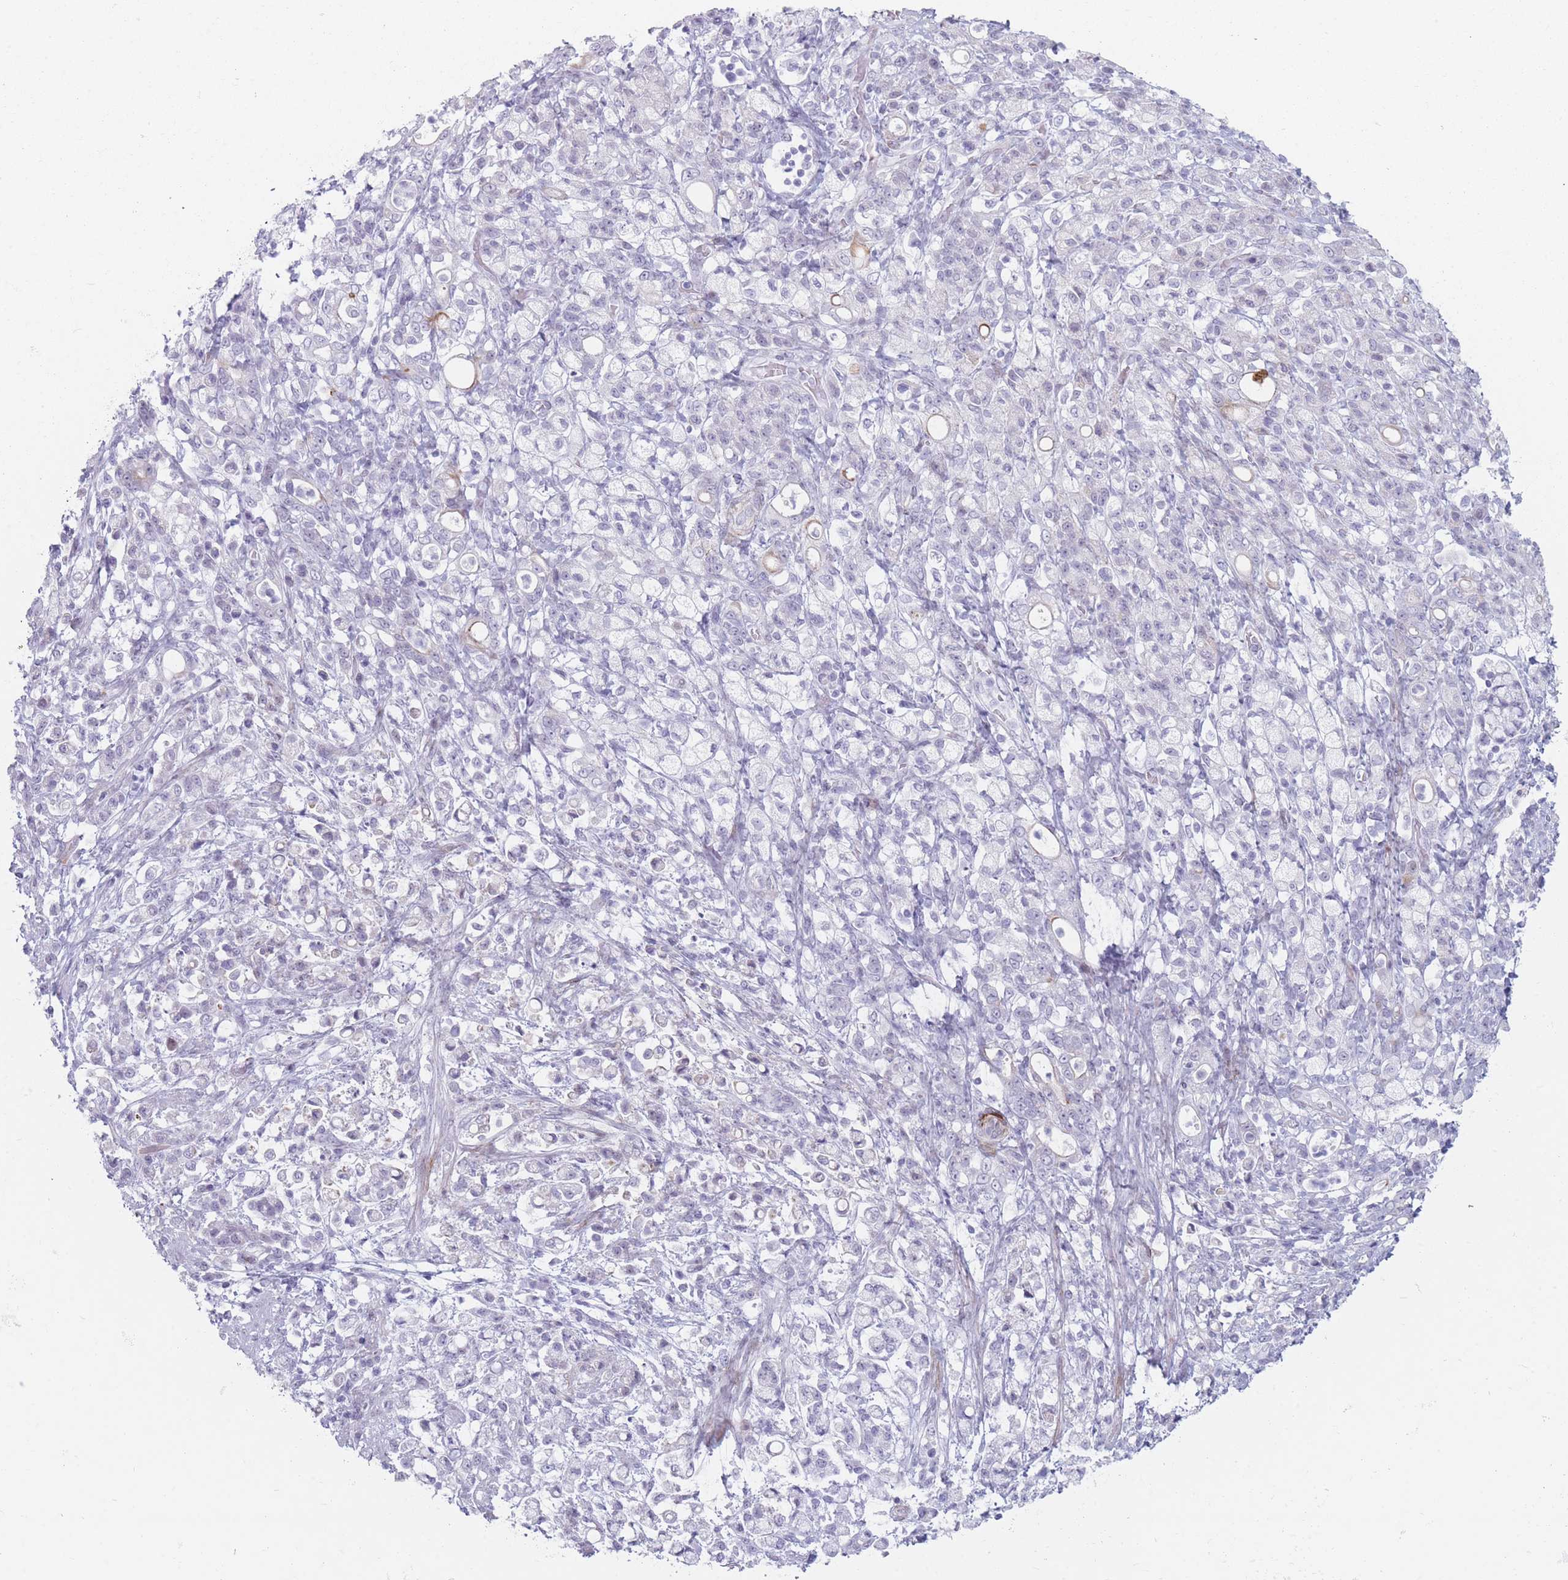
{"staining": {"intensity": "negative", "quantity": "none", "location": "none"}, "tissue": "stomach cancer", "cell_type": "Tumor cells", "image_type": "cancer", "snomed": [{"axis": "morphology", "description": "Adenocarcinoma, NOS"}, {"axis": "topography", "description": "Stomach"}], "caption": "This photomicrograph is of stomach cancer stained with immunohistochemistry to label a protein in brown with the nuclei are counter-stained blue. There is no staining in tumor cells. (Immunohistochemistry (ihc), brightfield microscopy, high magnification).", "gene": "IFNA6", "patient": {"sex": "female", "age": 60}}